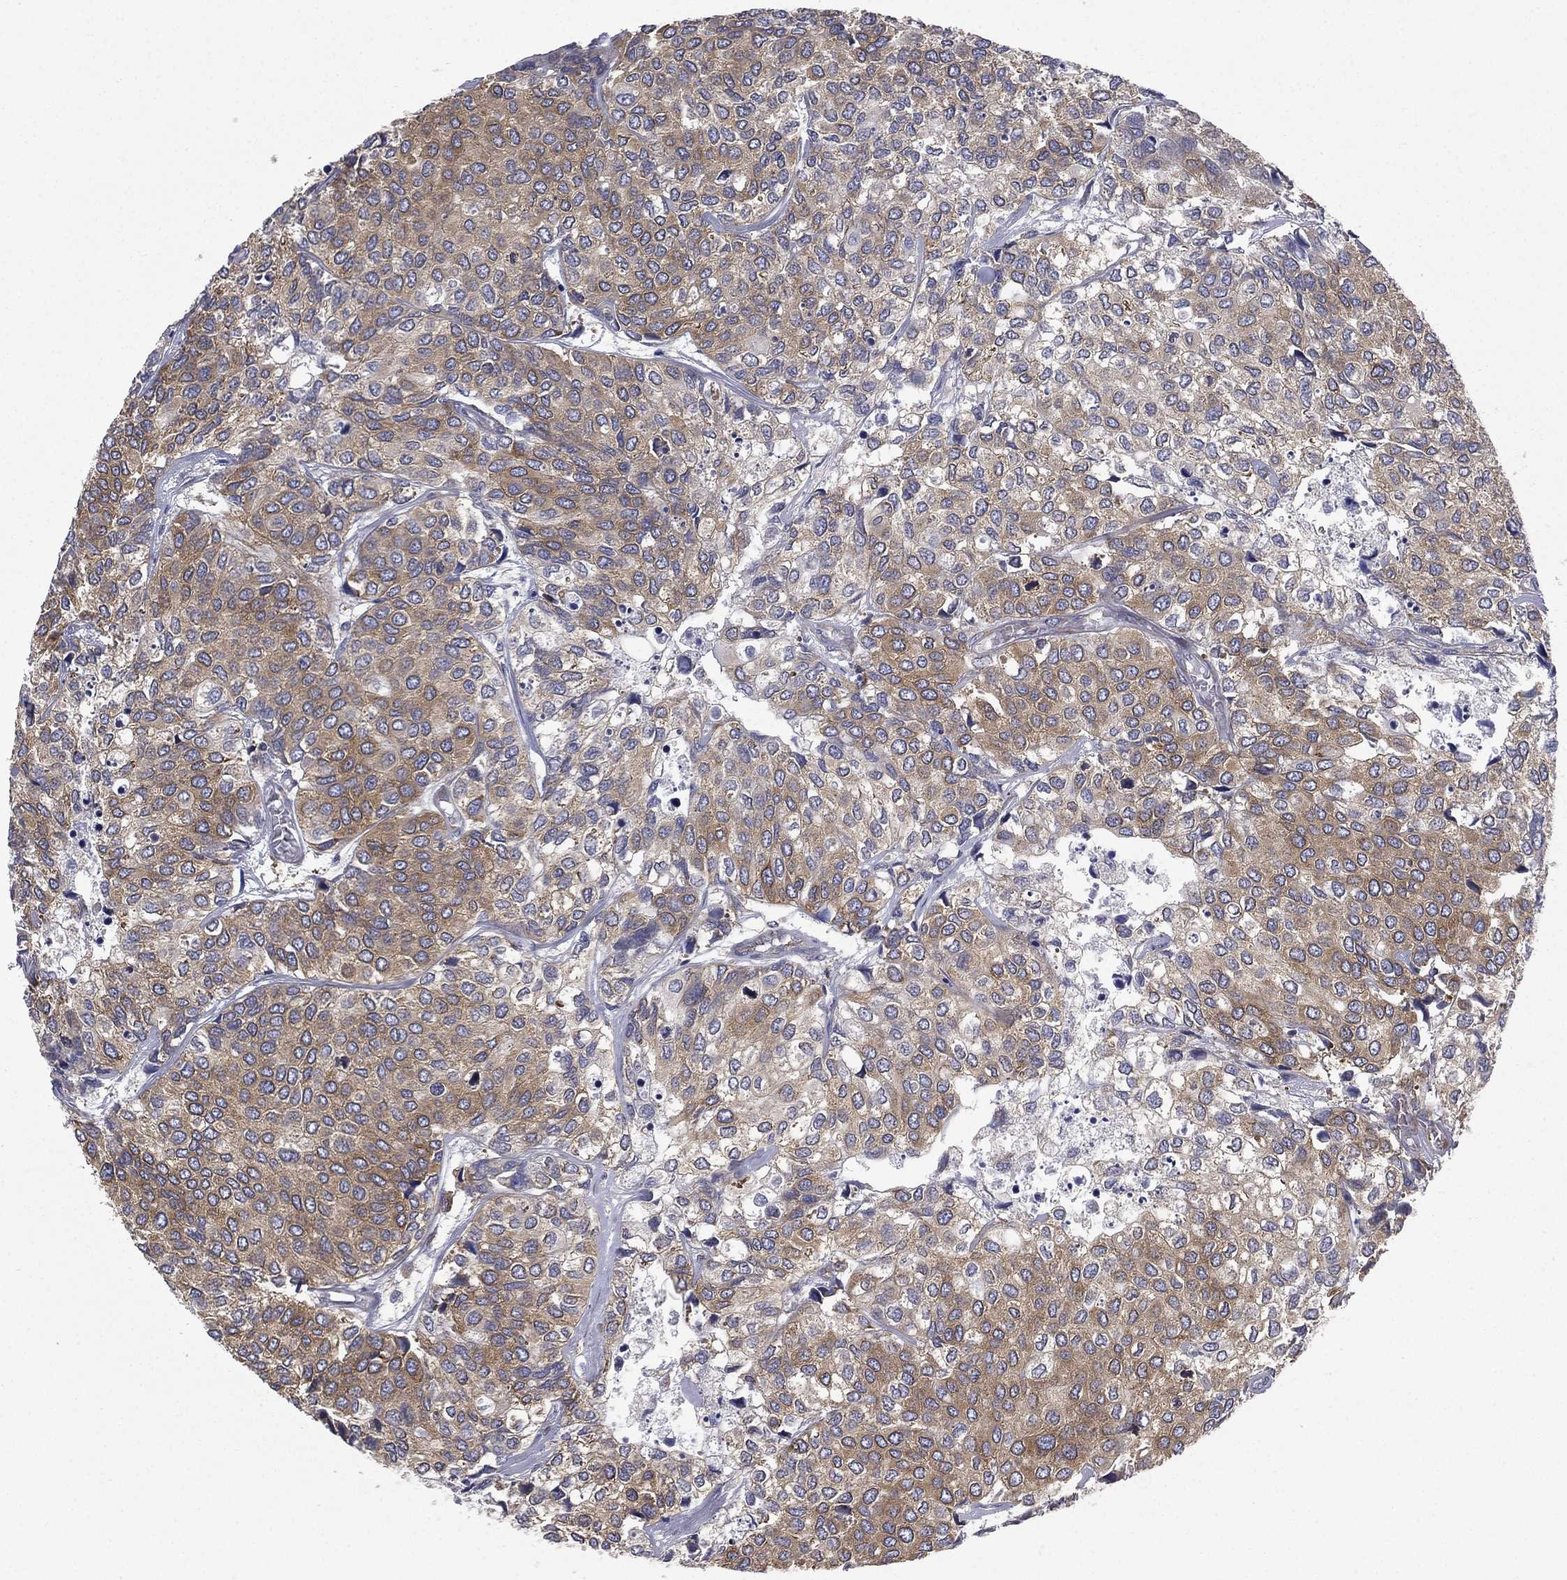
{"staining": {"intensity": "weak", "quantity": "25%-75%", "location": "cytoplasmic/membranous"}, "tissue": "urothelial cancer", "cell_type": "Tumor cells", "image_type": "cancer", "snomed": [{"axis": "morphology", "description": "Urothelial carcinoma, High grade"}, {"axis": "topography", "description": "Urinary bladder"}], "caption": "Urothelial carcinoma (high-grade) tissue shows weak cytoplasmic/membranous expression in about 25%-75% of tumor cells, visualized by immunohistochemistry.", "gene": "FARSA", "patient": {"sex": "male", "age": 73}}